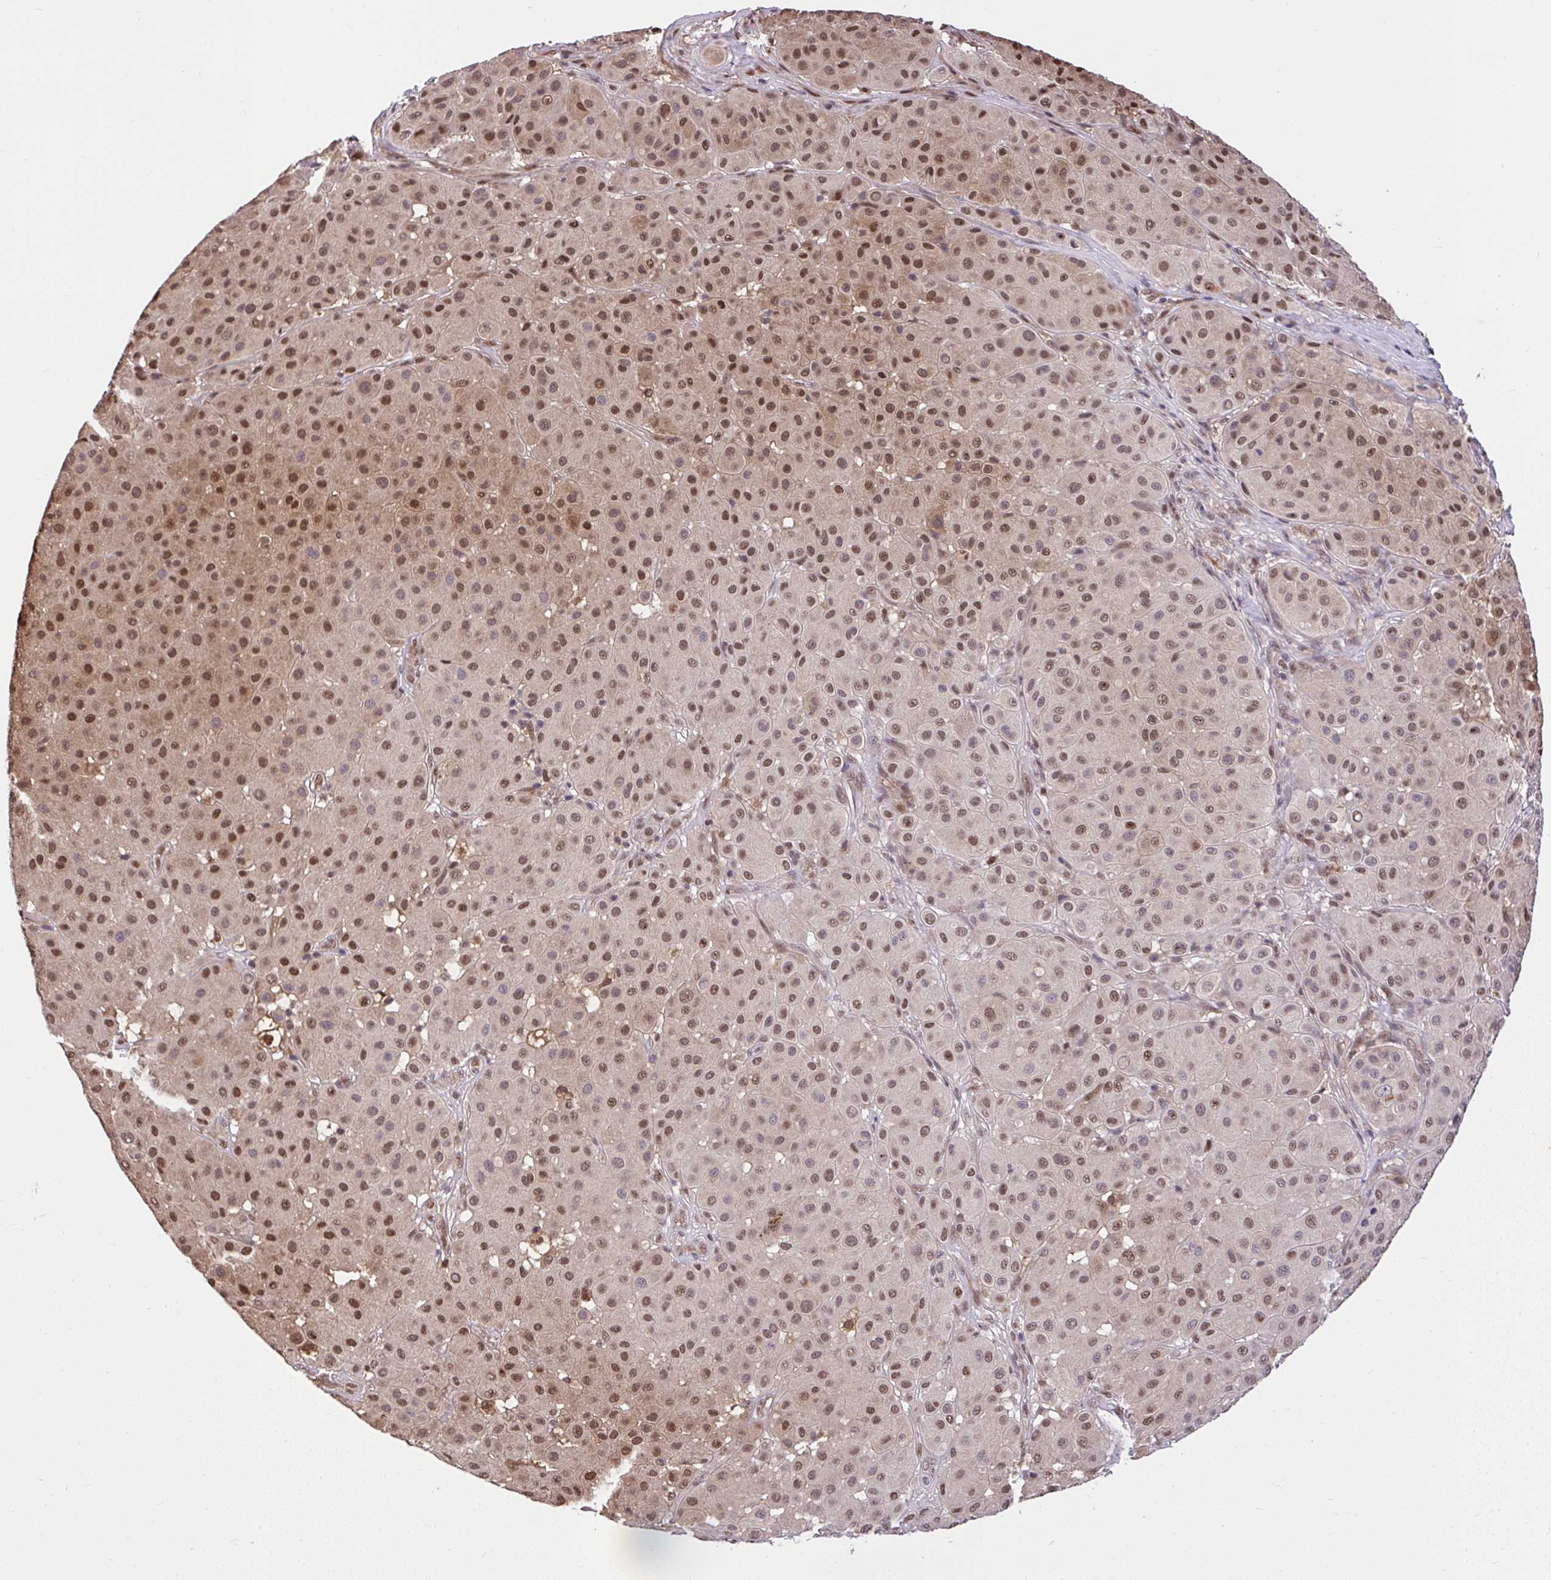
{"staining": {"intensity": "moderate", "quantity": ">75%", "location": "nuclear"}, "tissue": "melanoma", "cell_type": "Tumor cells", "image_type": "cancer", "snomed": [{"axis": "morphology", "description": "Malignant melanoma, Metastatic site"}, {"axis": "topography", "description": "Smooth muscle"}], "caption": "Immunohistochemistry (IHC) of melanoma demonstrates medium levels of moderate nuclear positivity in about >75% of tumor cells.", "gene": "GLIS3", "patient": {"sex": "male", "age": 41}}